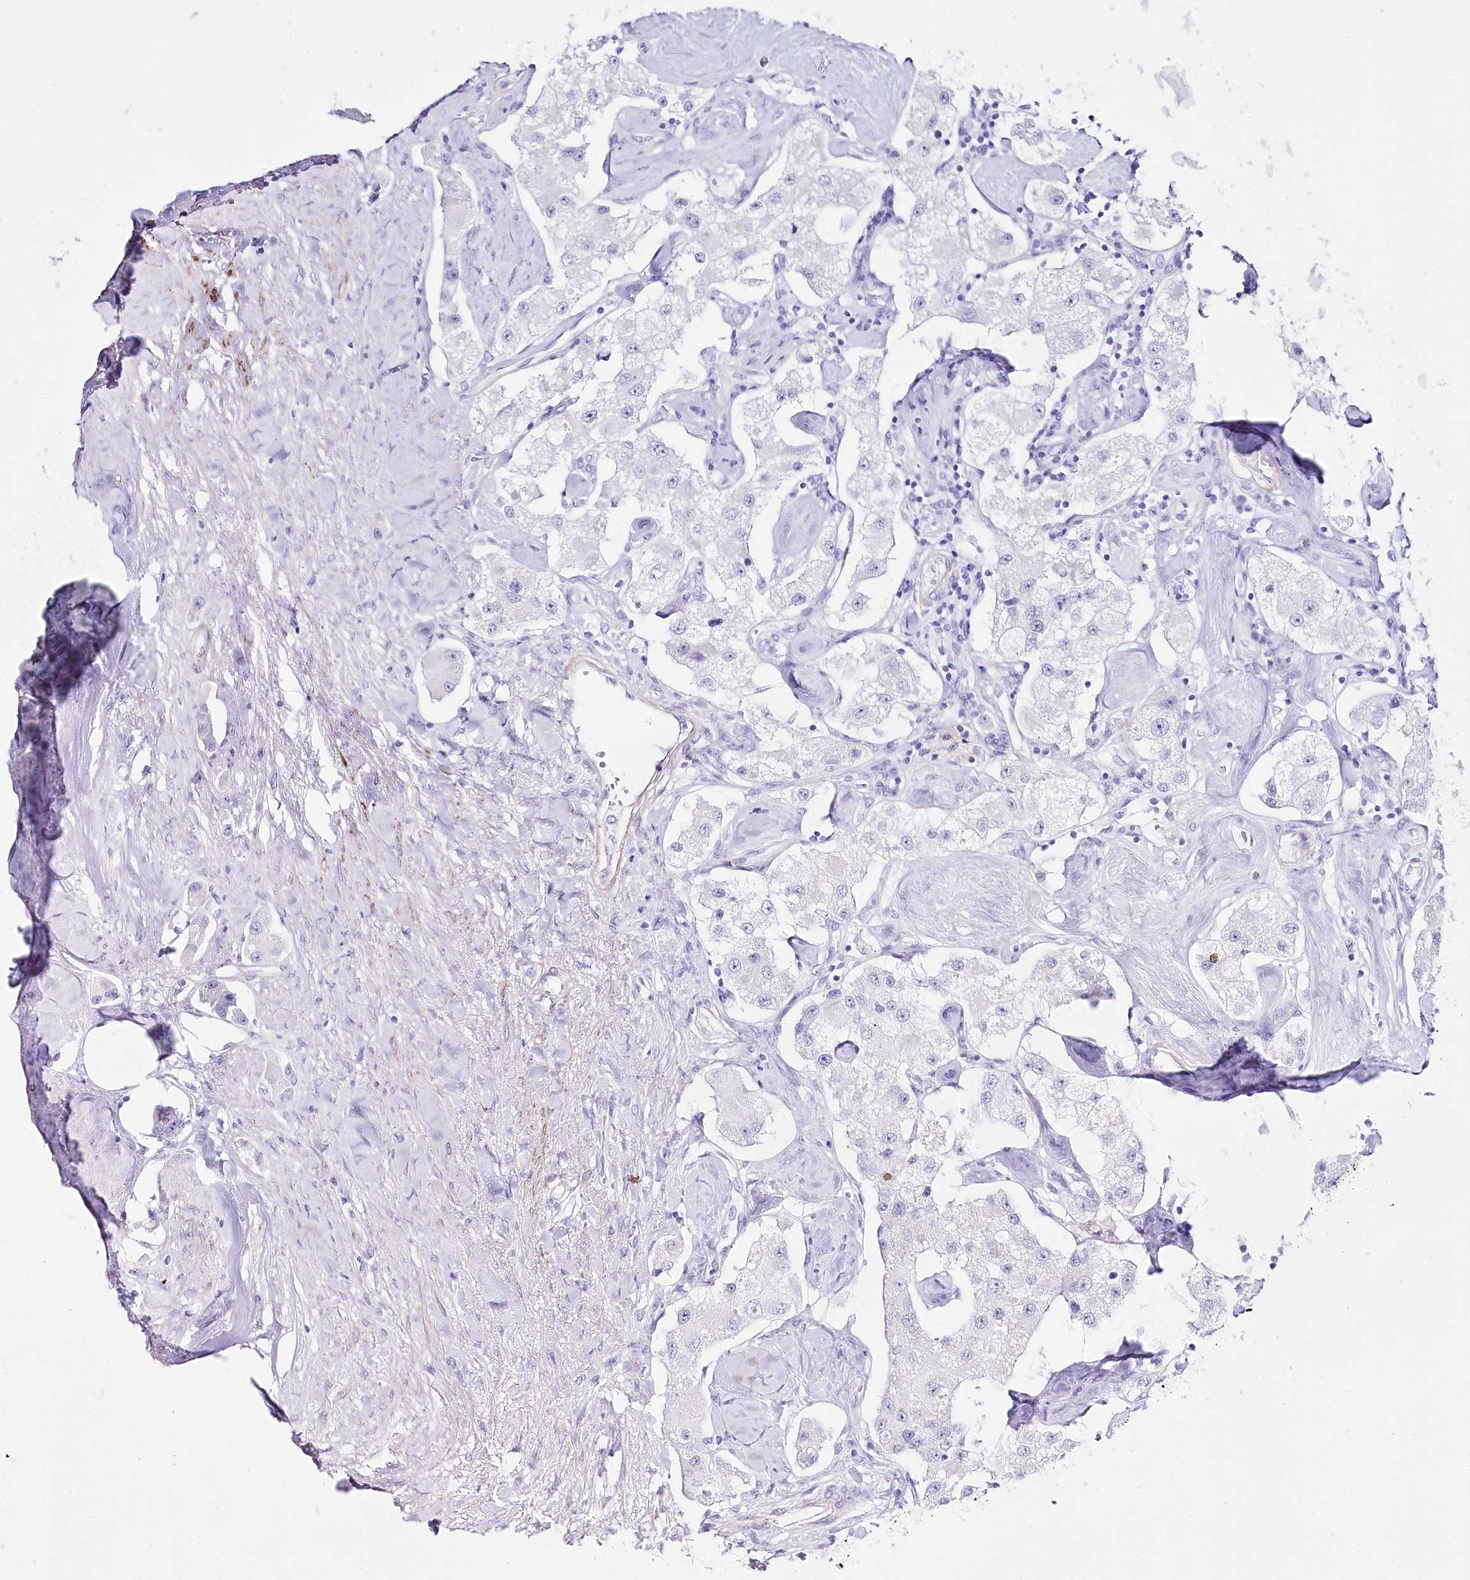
{"staining": {"intensity": "negative", "quantity": "none", "location": "none"}, "tissue": "carcinoid", "cell_type": "Tumor cells", "image_type": "cancer", "snomed": [{"axis": "morphology", "description": "Carcinoid, malignant, NOS"}, {"axis": "topography", "description": "Pancreas"}], "caption": "Carcinoid was stained to show a protein in brown. There is no significant staining in tumor cells. The staining is performed using DAB brown chromogen with nuclei counter-stained in using hematoxylin.", "gene": "CSN3", "patient": {"sex": "male", "age": 41}}